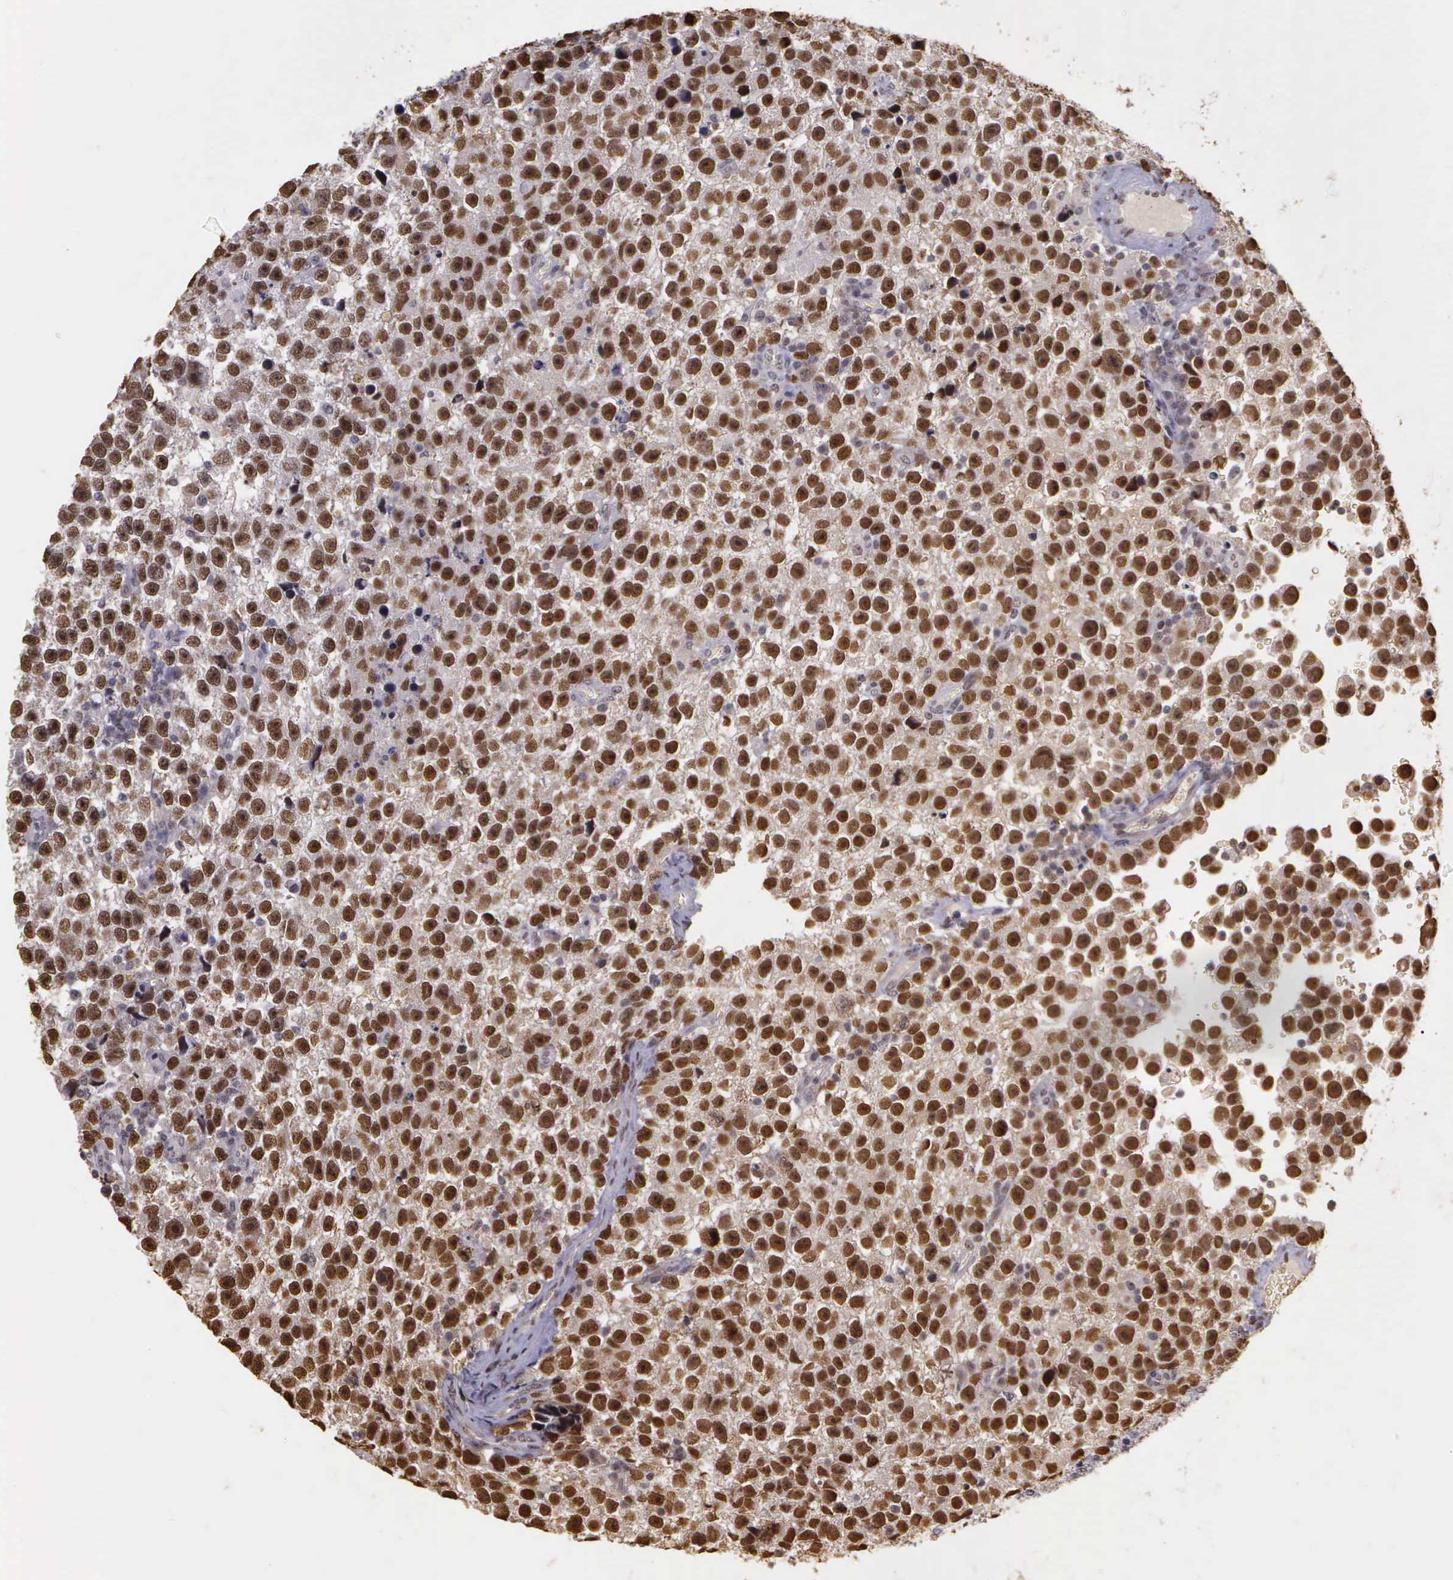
{"staining": {"intensity": "moderate", "quantity": ">75%", "location": "nuclear"}, "tissue": "testis cancer", "cell_type": "Tumor cells", "image_type": "cancer", "snomed": [{"axis": "morphology", "description": "Seminoma, NOS"}, {"axis": "topography", "description": "Testis"}], "caption": "Immunohistochemistry (IHC) image of neoplastic tissue: human testis seminoma stained using immunohistochemistry (IHC) demonstrates medium levels of moderate protein expression localized specifically in the nuclear of tumor cells, appearing as a nuclear brown color.", "gene": "ARMCX5", "patient": {"sex": "male", "age": 33}}